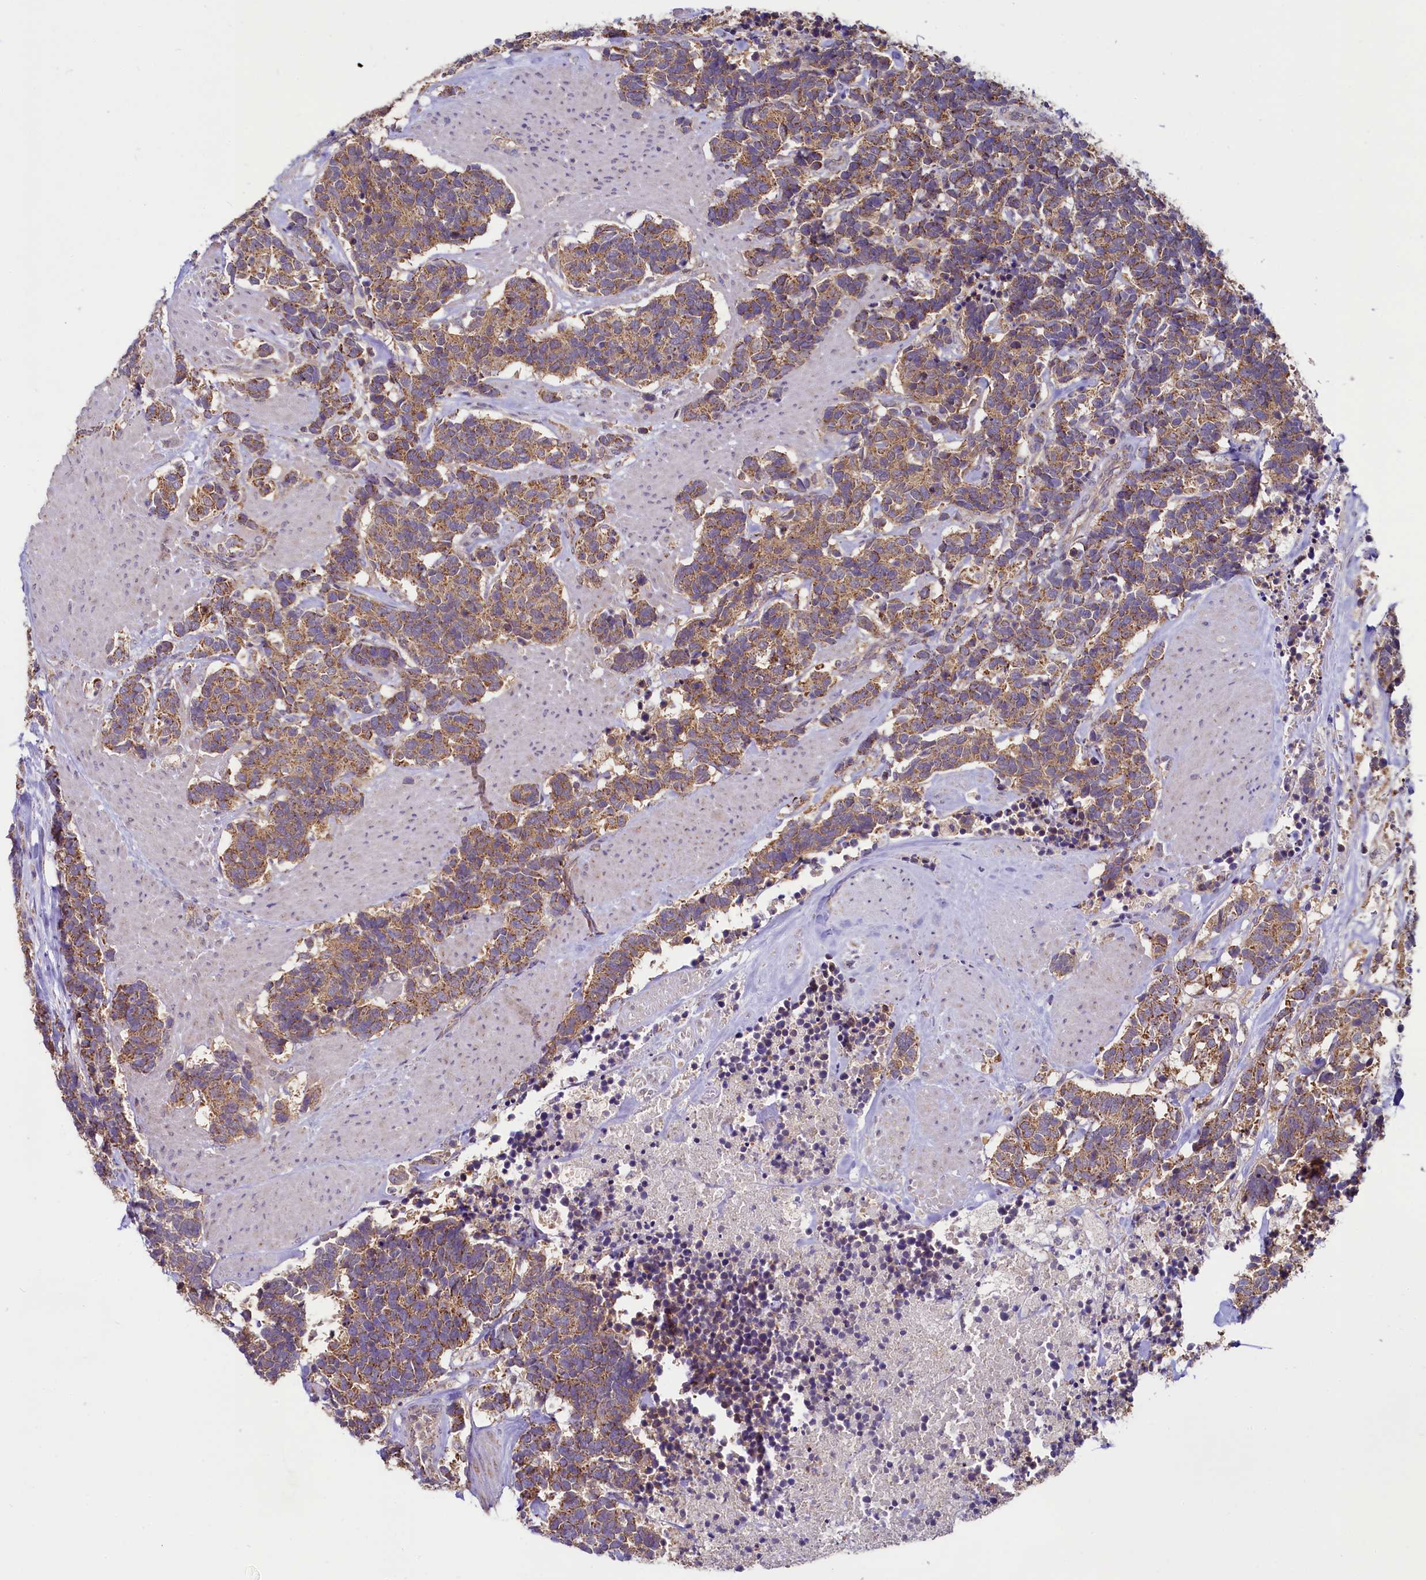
{"staining": {"intensity": "moderate", "quantity": ">75%", "location": "cytoplasmic/membranous"}, "tissue": "carcinoid", "cell_type": "Tumor cells", "image_type": "cancer", "snomed": [{"axis": "morphology", "description": "Carcinoma, NOS"}, {"axis": "morphology", "description": "Carcinoid, malignant, NOS"}, {"axis": "topography", "description": "Urinary bladder"}], "caption": "The micrograph exhibits immunohistochemical staining of carcinoma. There is moderate cytoplasmic/membranous positivity is appreciated in about >75% of tumor cells.", "gene": "MRPL57", "patient": {"sex": "male", "age": 57}}